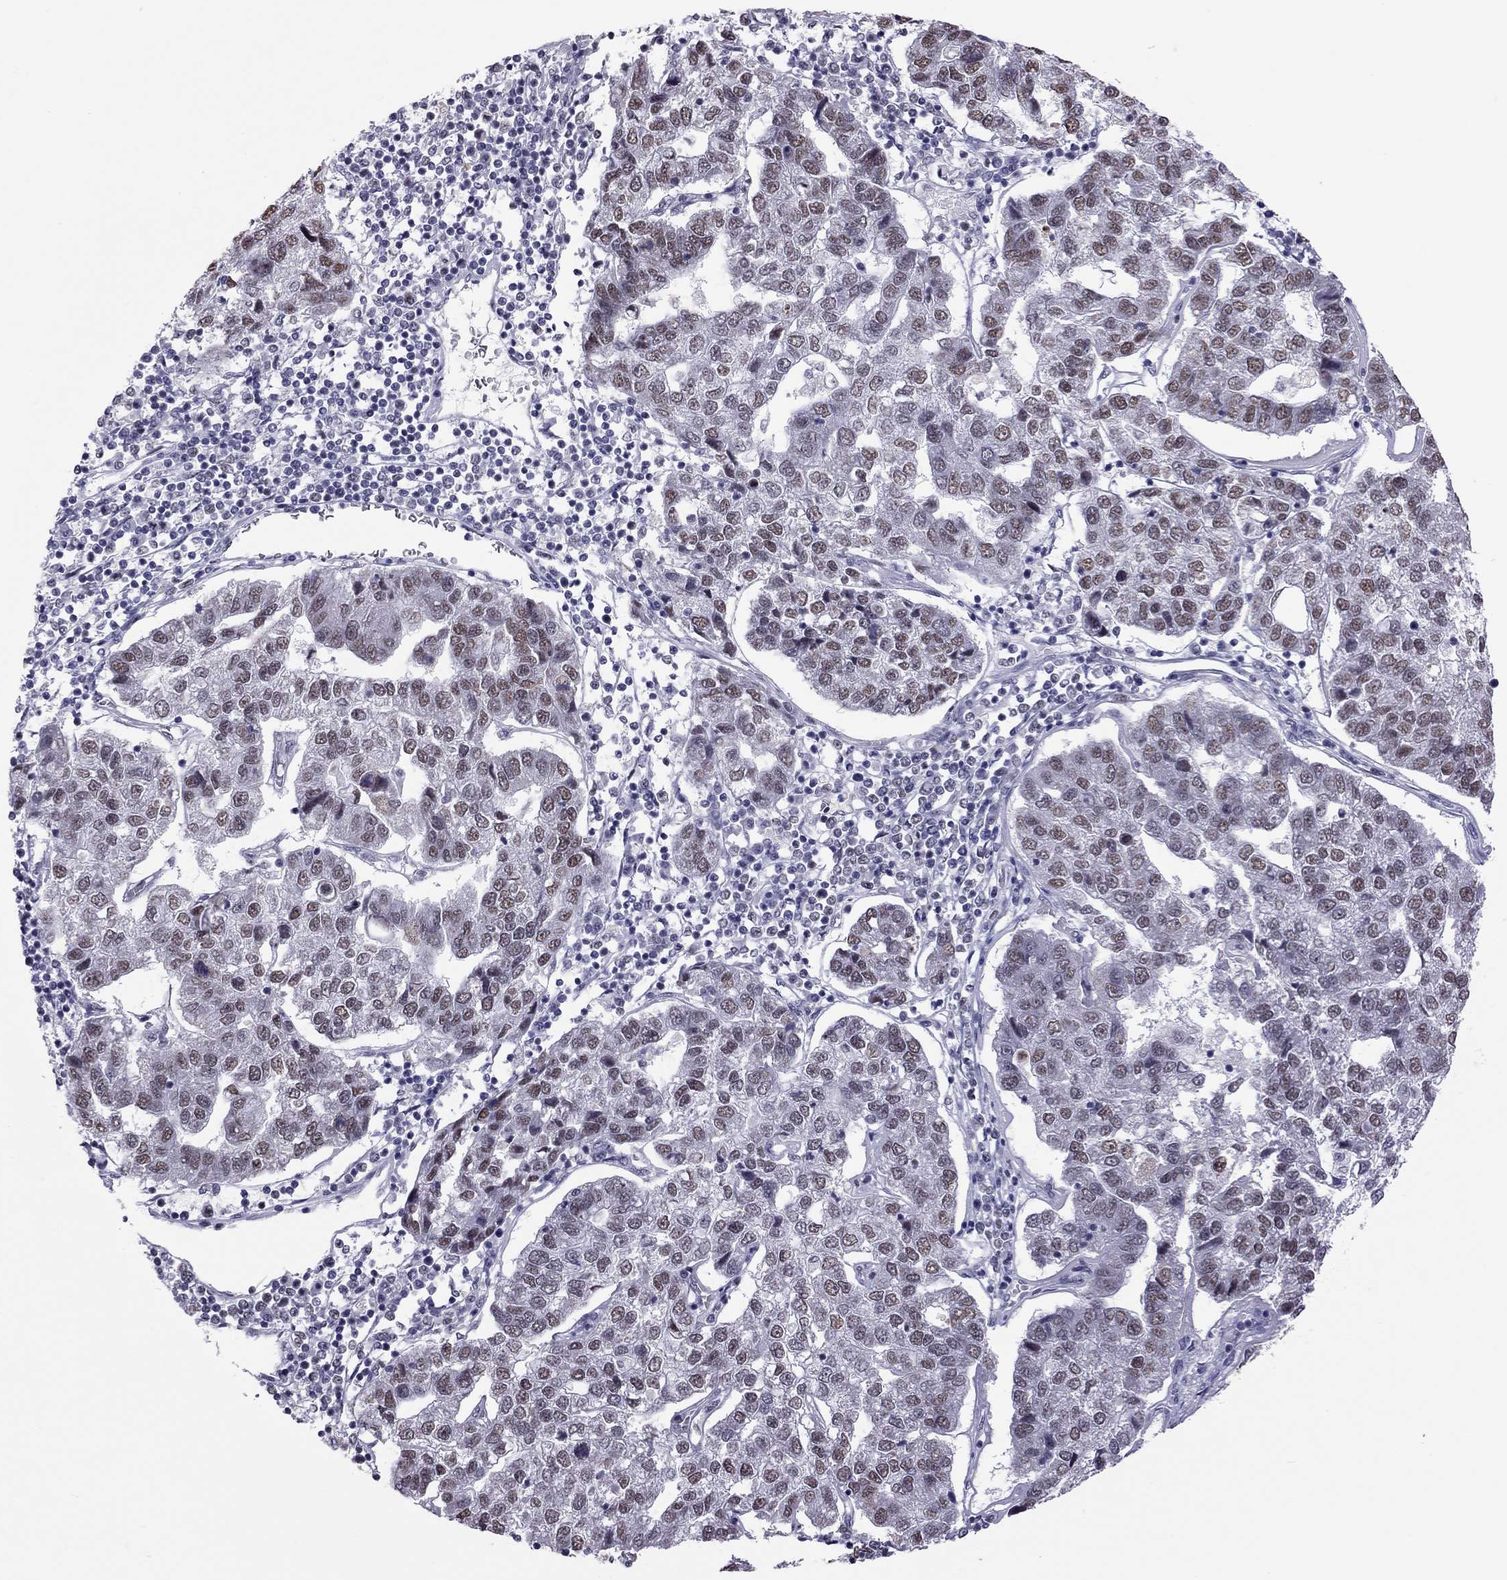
{"staining": {"intensity": "moderate", "quantity": "25%-75%", "location": "nuclear"}, "tissue": "pancreatic cancer", "cell_type": "Tumor cells", "image_type": "cancer", "snomed": [{"axis": "morphology", "description": "Adenocarcinoma, NOS"}, {"axis": "topography", "description": "Pancreas"}], "caption": "The micrograph exhibits staining of pancreatic adenocarcinoma, revealing moderate nuclear protein staining (brown color) within tumor cells.", "gene": "PPP1R3A", "patient": {"sex": "female", "age": 61}}